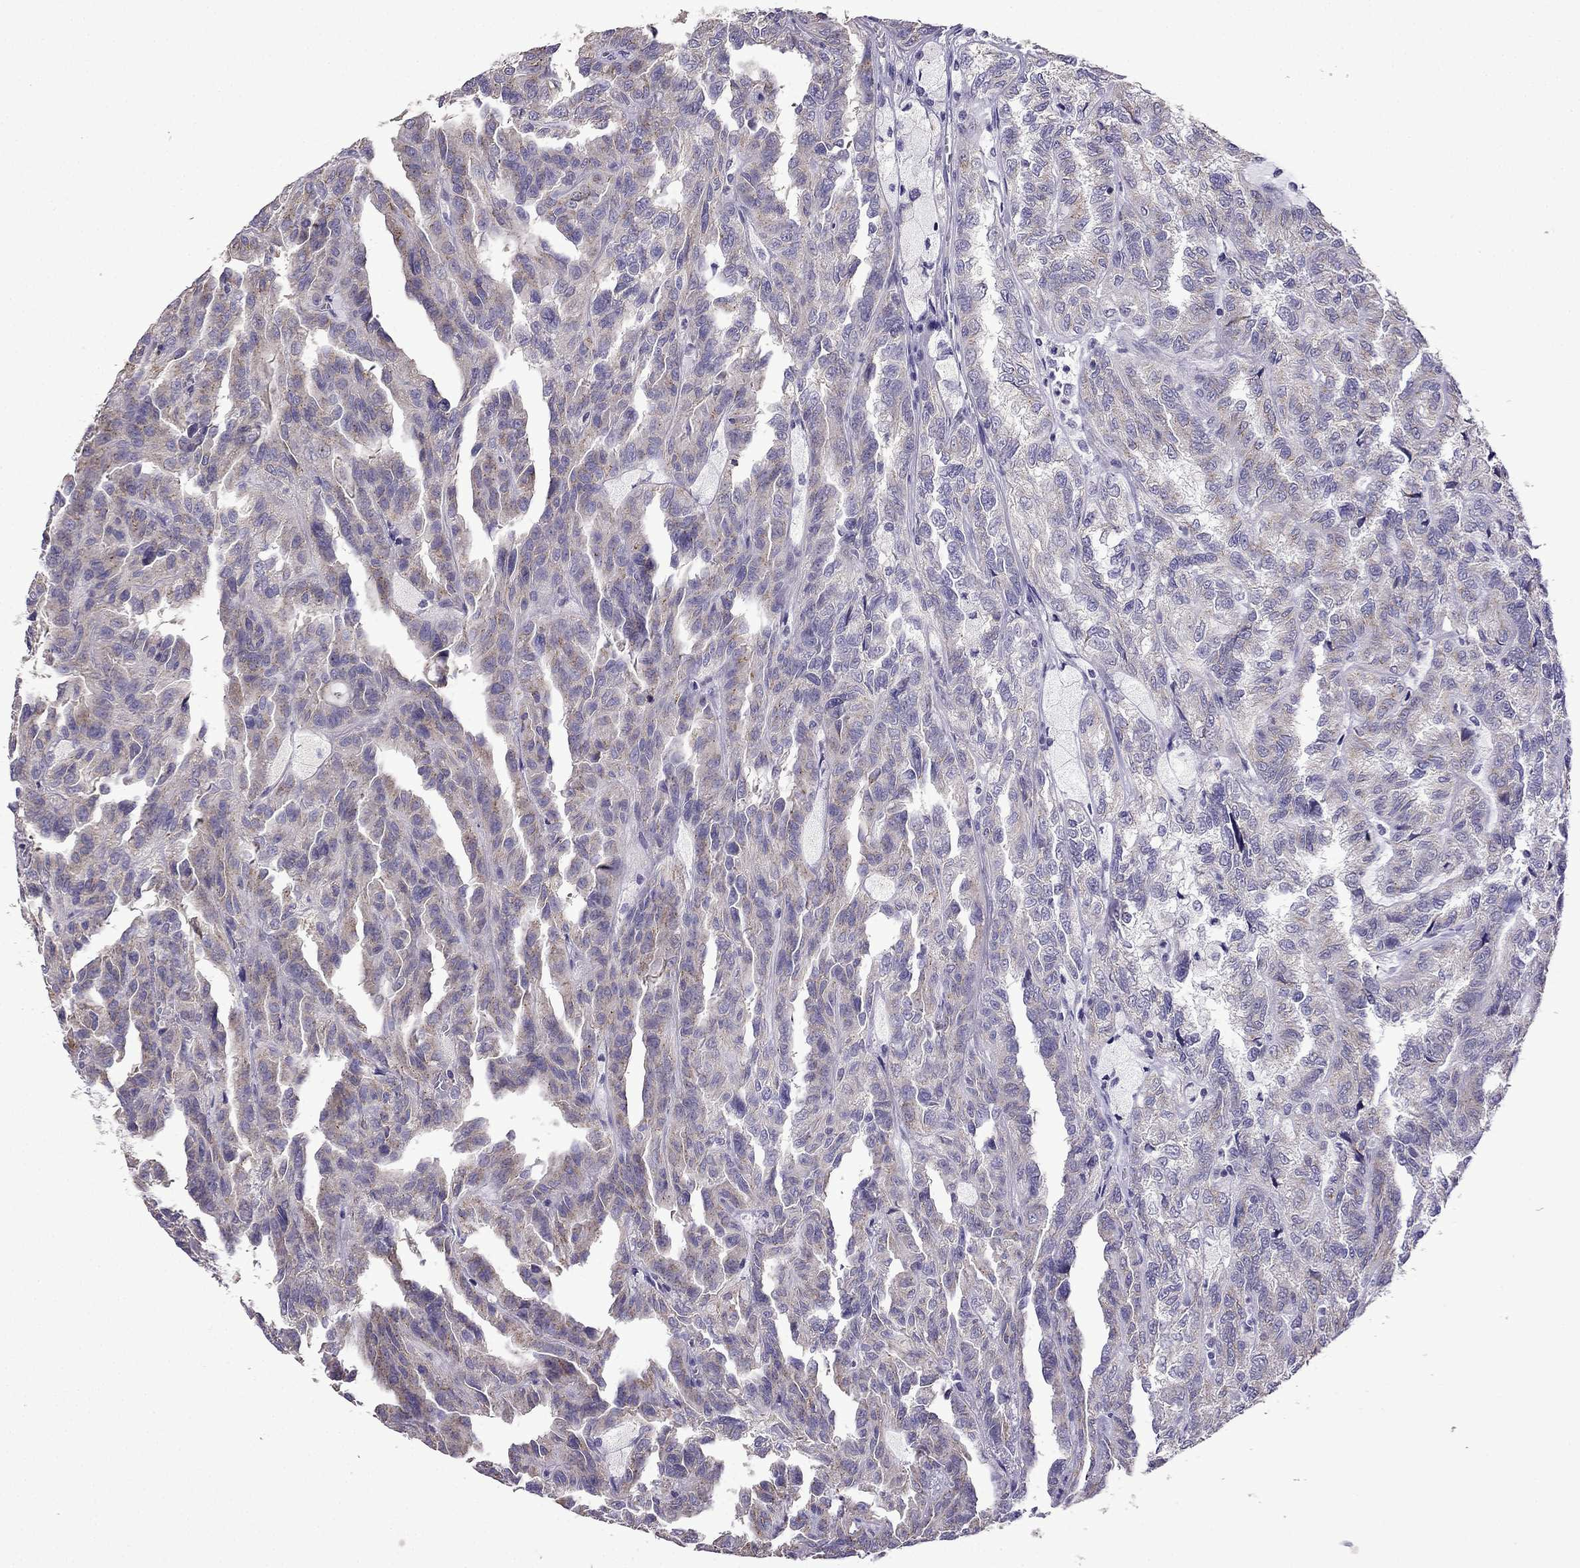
{"staining": {"intensity": "weak", "quantity": "25%-75%", "location": "cytoplasmic/membranous"}, "tissue": "renal cancer", "cell_type": "Tumor cells", "image_type": "cancer", "snomed": [{"axis": "morphology", "description": "Adenocarcinoma, NOS"}, {"axis": "topography", "description": "Kidney"}], "caption": "Renal adenocarcinoma stained for a protein (brown) reveals weak cytoplasmic/membranous positive expression in approximately 25%-75% of tumor cells.", "gene": "TTN", "patient": {"sex": "male", "age": 79}}